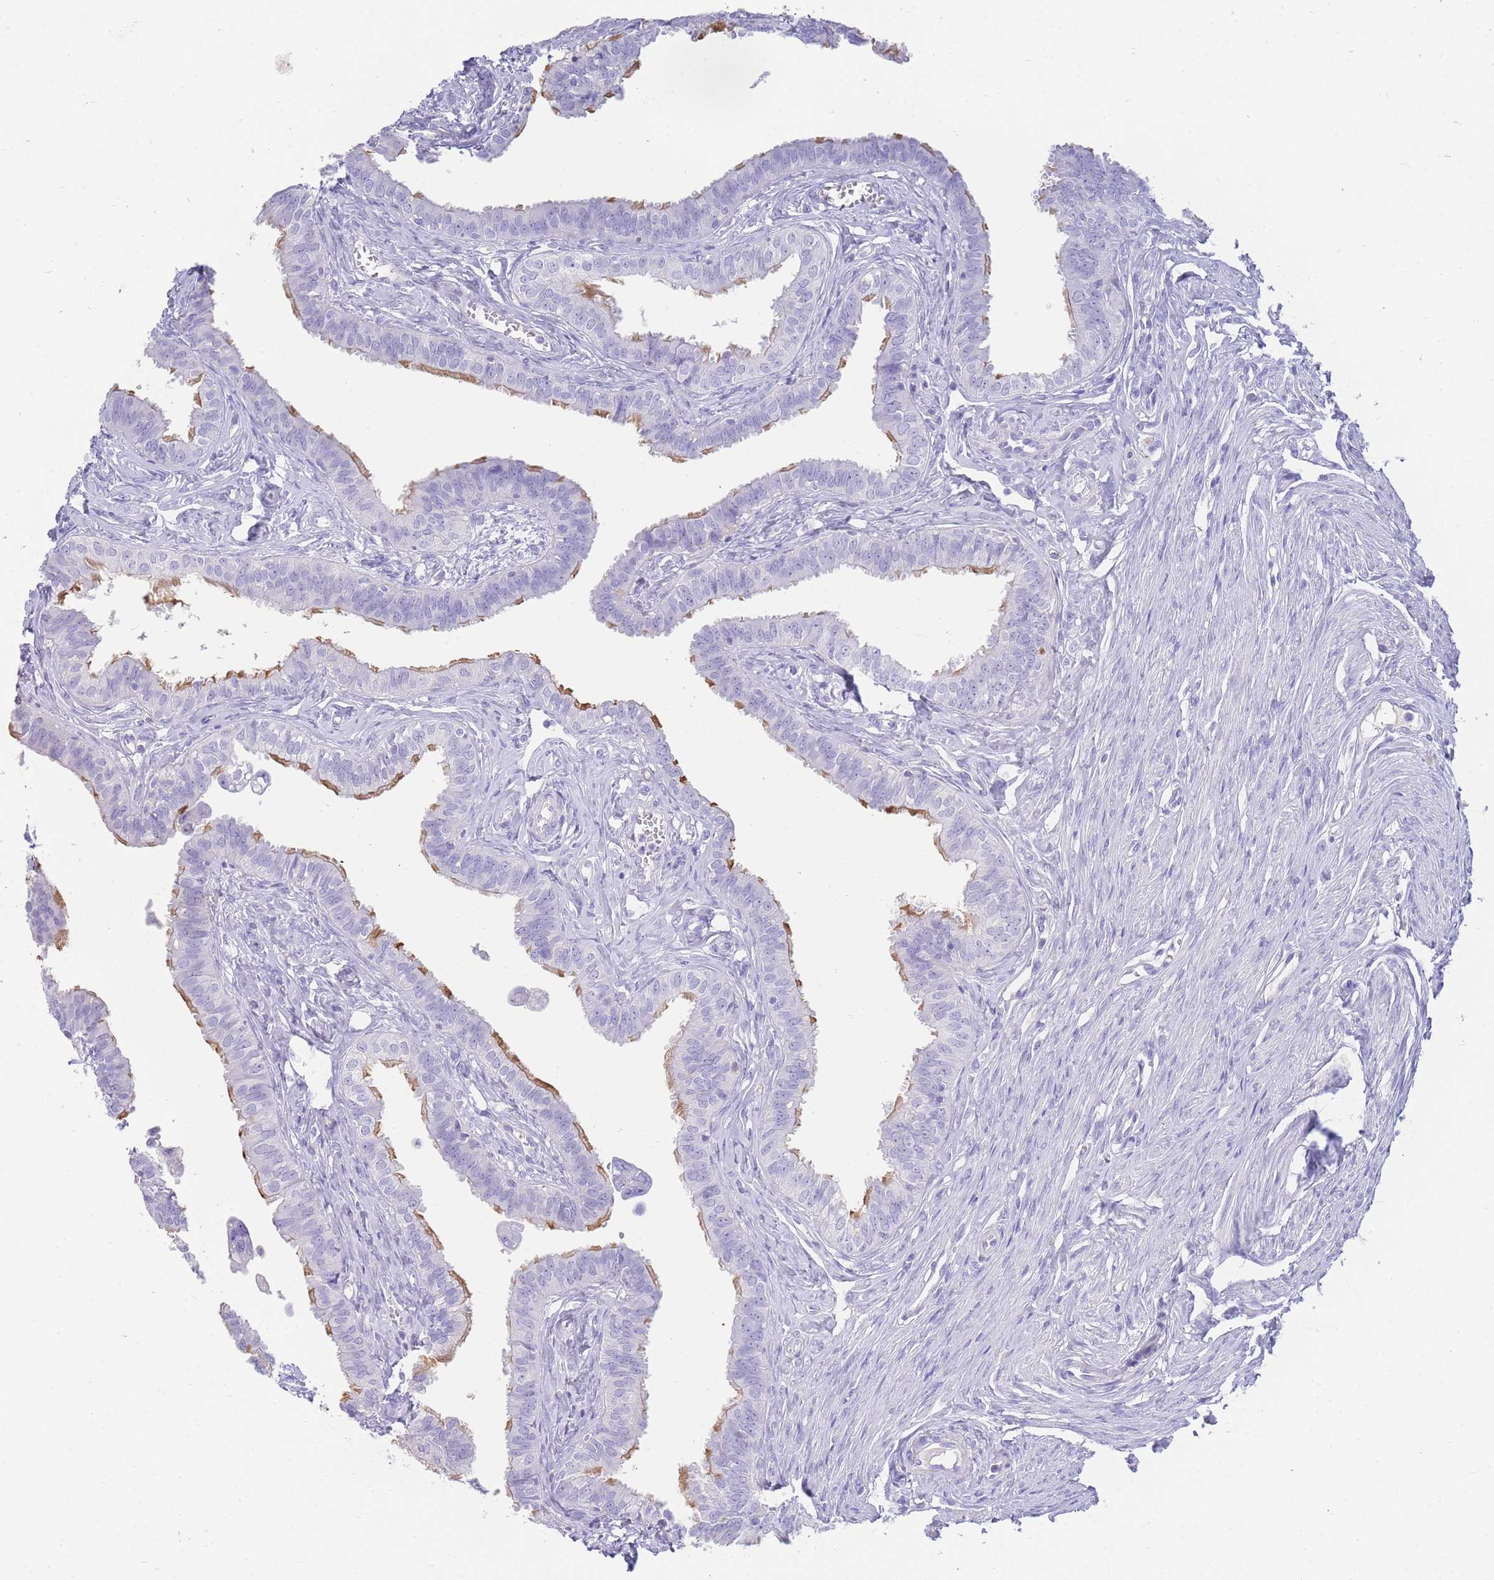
{"staining": {"intensity": "moderate", "quantity": "25%-75%", "location": "cytoplasmic/membranous"}, "tissue": "fallopian tube", "cell_type": "Glandular cells", "image_type": "normal", "snomed": [{"axis": "morphology", "description": "Normal tissue, NOS"}, {"axis": "morphology", "description": "Carcinoma, NOS"}, {"axis": "topography", "description": "Fallopian tube"}, {"axis": "topography", "description": "Ovary"}], "caption": "Brown immunohistochemical staining in unremarkable human fallopian tube demonstrates moderate cytoplasmic/membranous staining in approximately 25%-75% of glandular cells.", "gene": "LRRC37A2", "patient": {"sex": "female", "age": 59}}